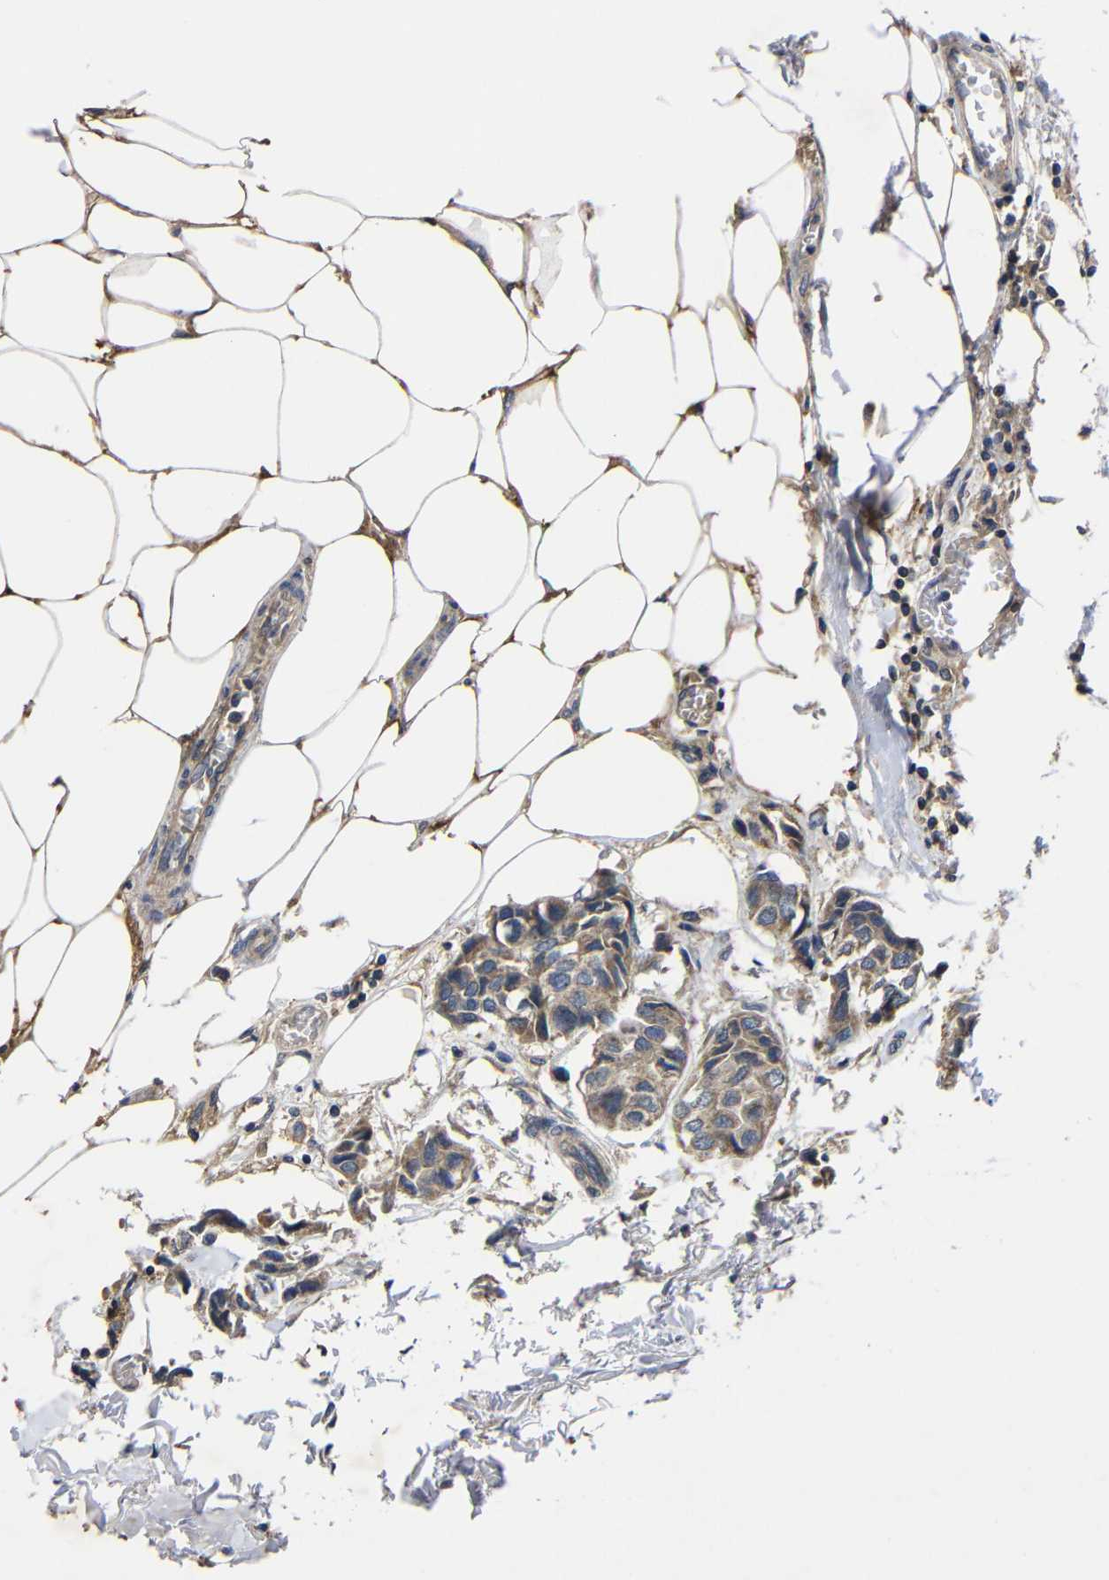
{"staining": {"intensity": "moderate", "quantity": ">75%", "location": "cytoplasmic/membranous"}, "tissue": "breast cancer", "cell_type": "Tumor cells", "image_type": "cancer", "snomed": [{"axis": "morphology", "description": "Duct carcinoma"}, {"axis": "topography", "description": "Breast"}], "caption": "Breast invasive ductal carcinoma was stained to show a protein in brown. There is medium levels of moderate cytoplasmic/membranous positivity in about >75% of tumor cells.", "gene": "LPAR5", "patient": {"sex": "female", "age": 80}}